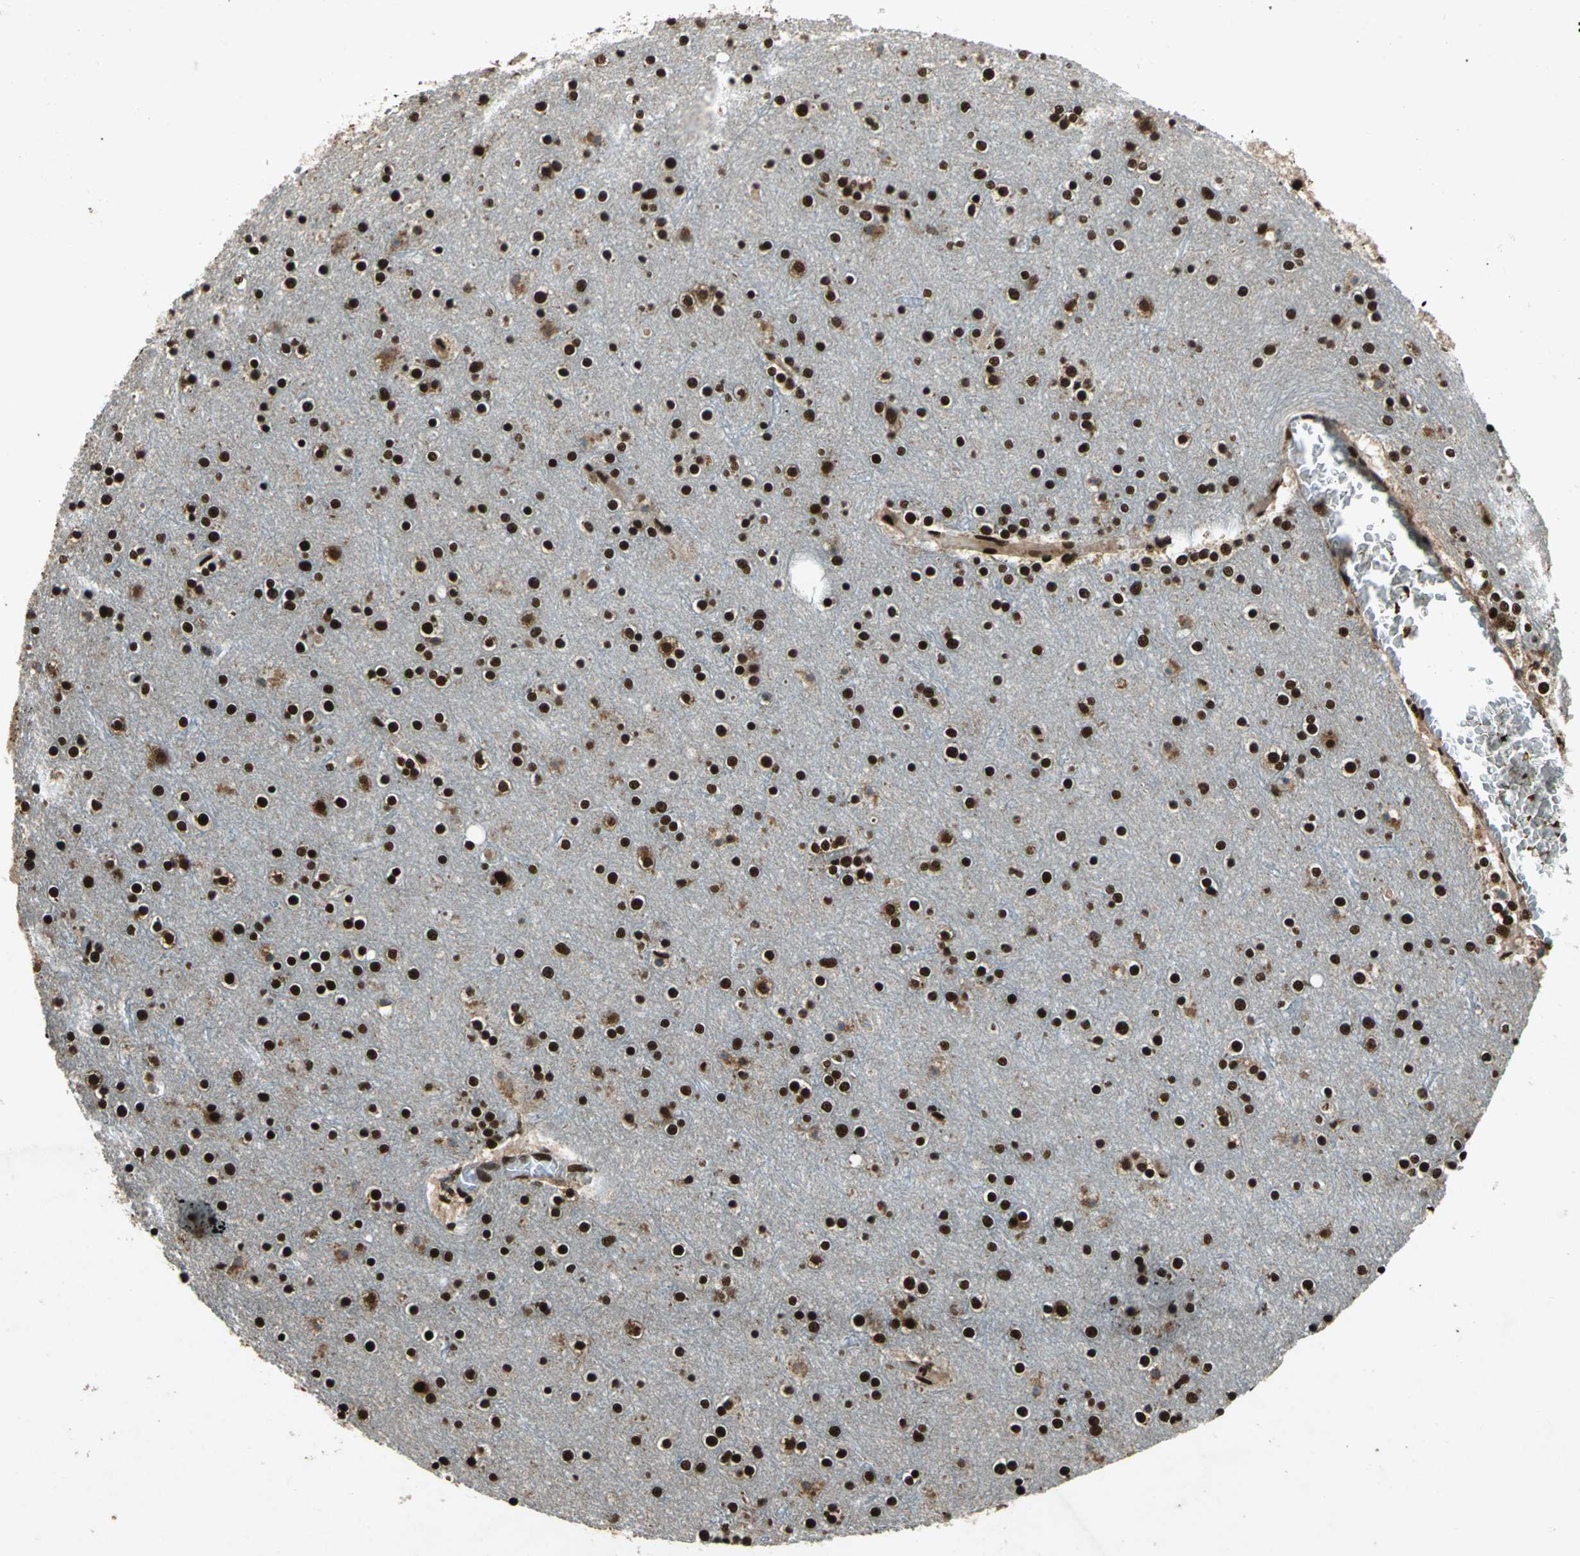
{"staining": {"intensity": "strong", "quantity": ">75%", "location": "nuclear"}, "tissue": "cerebral cortex", "cell_type": "Endothelial cells", "image_type": "normal", "snomed": [{"axis": "morphology", "description": "Normal tissue, NOS"}, {"axis": "topography", "description": "Cerebral cortex"}], "caption": "About >75% of endothelial cells in unremarkable cerebral cortex exhibit strong nuclear protein positivity as visualized by brown immunohistochemical staining.", "gene": "MTA2", "patient": {"sex": "female", "age": 54}}